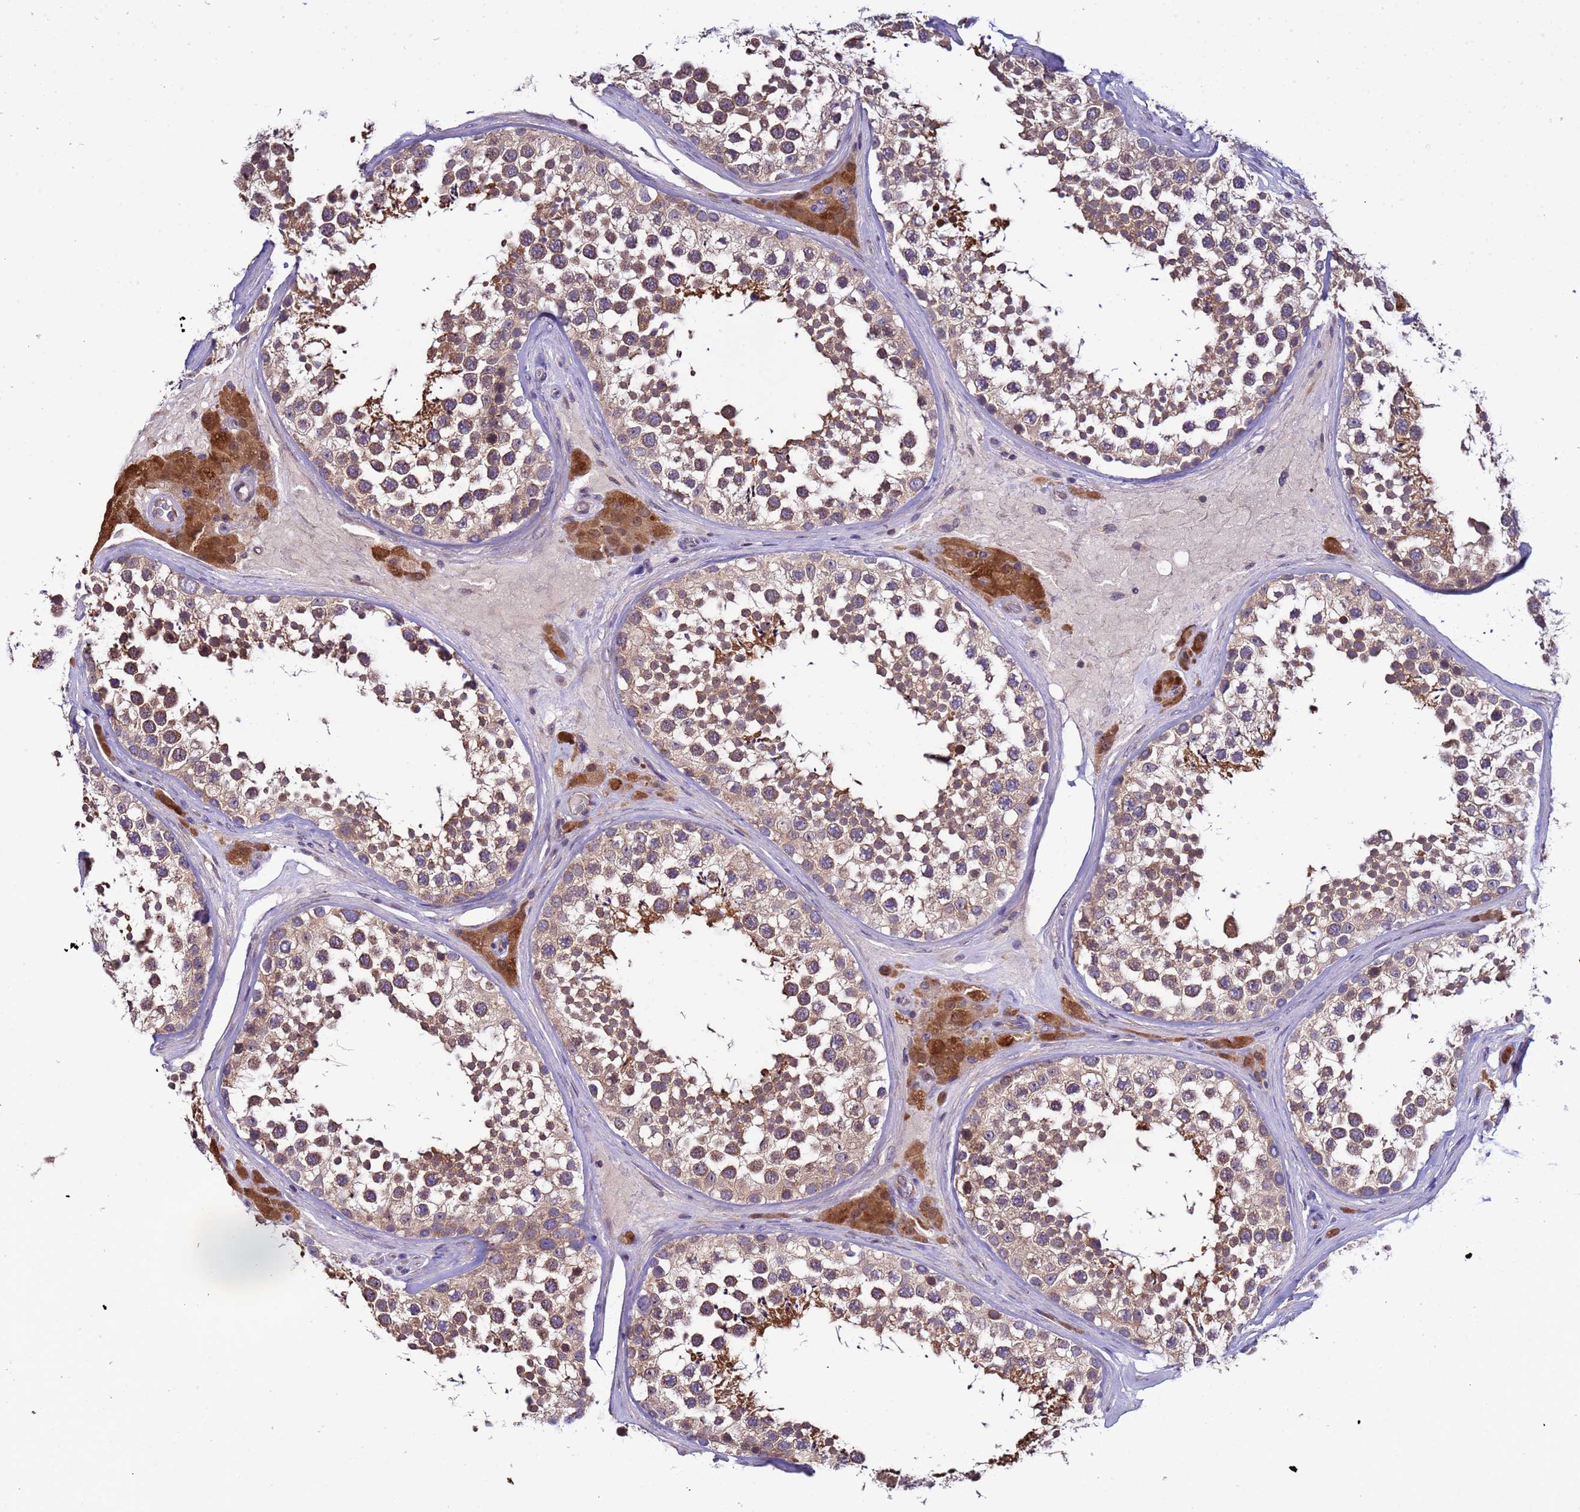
{"staining": {"intensity": "moderate", "quantity": ">75%", "location": "cytoplasmic/membranous"}, "tissue": "testis", "cell_type": "Cells in seminiferous ducts", "image_type": "normal", "snomed": [{"axis": "morphology", "description": "Normal tissue, NOS"}, {"axis": "topography", "description": "Testis"}], "caption": "About >75% of cells in seminiferous ducts in benign human testis demonstrate moderate cytoplasmic/membranous protein expression as visualized by brown immunohistochemical staining.", "gene": "ELMOD2", "patient": {"sex": "male", "age": 46}}